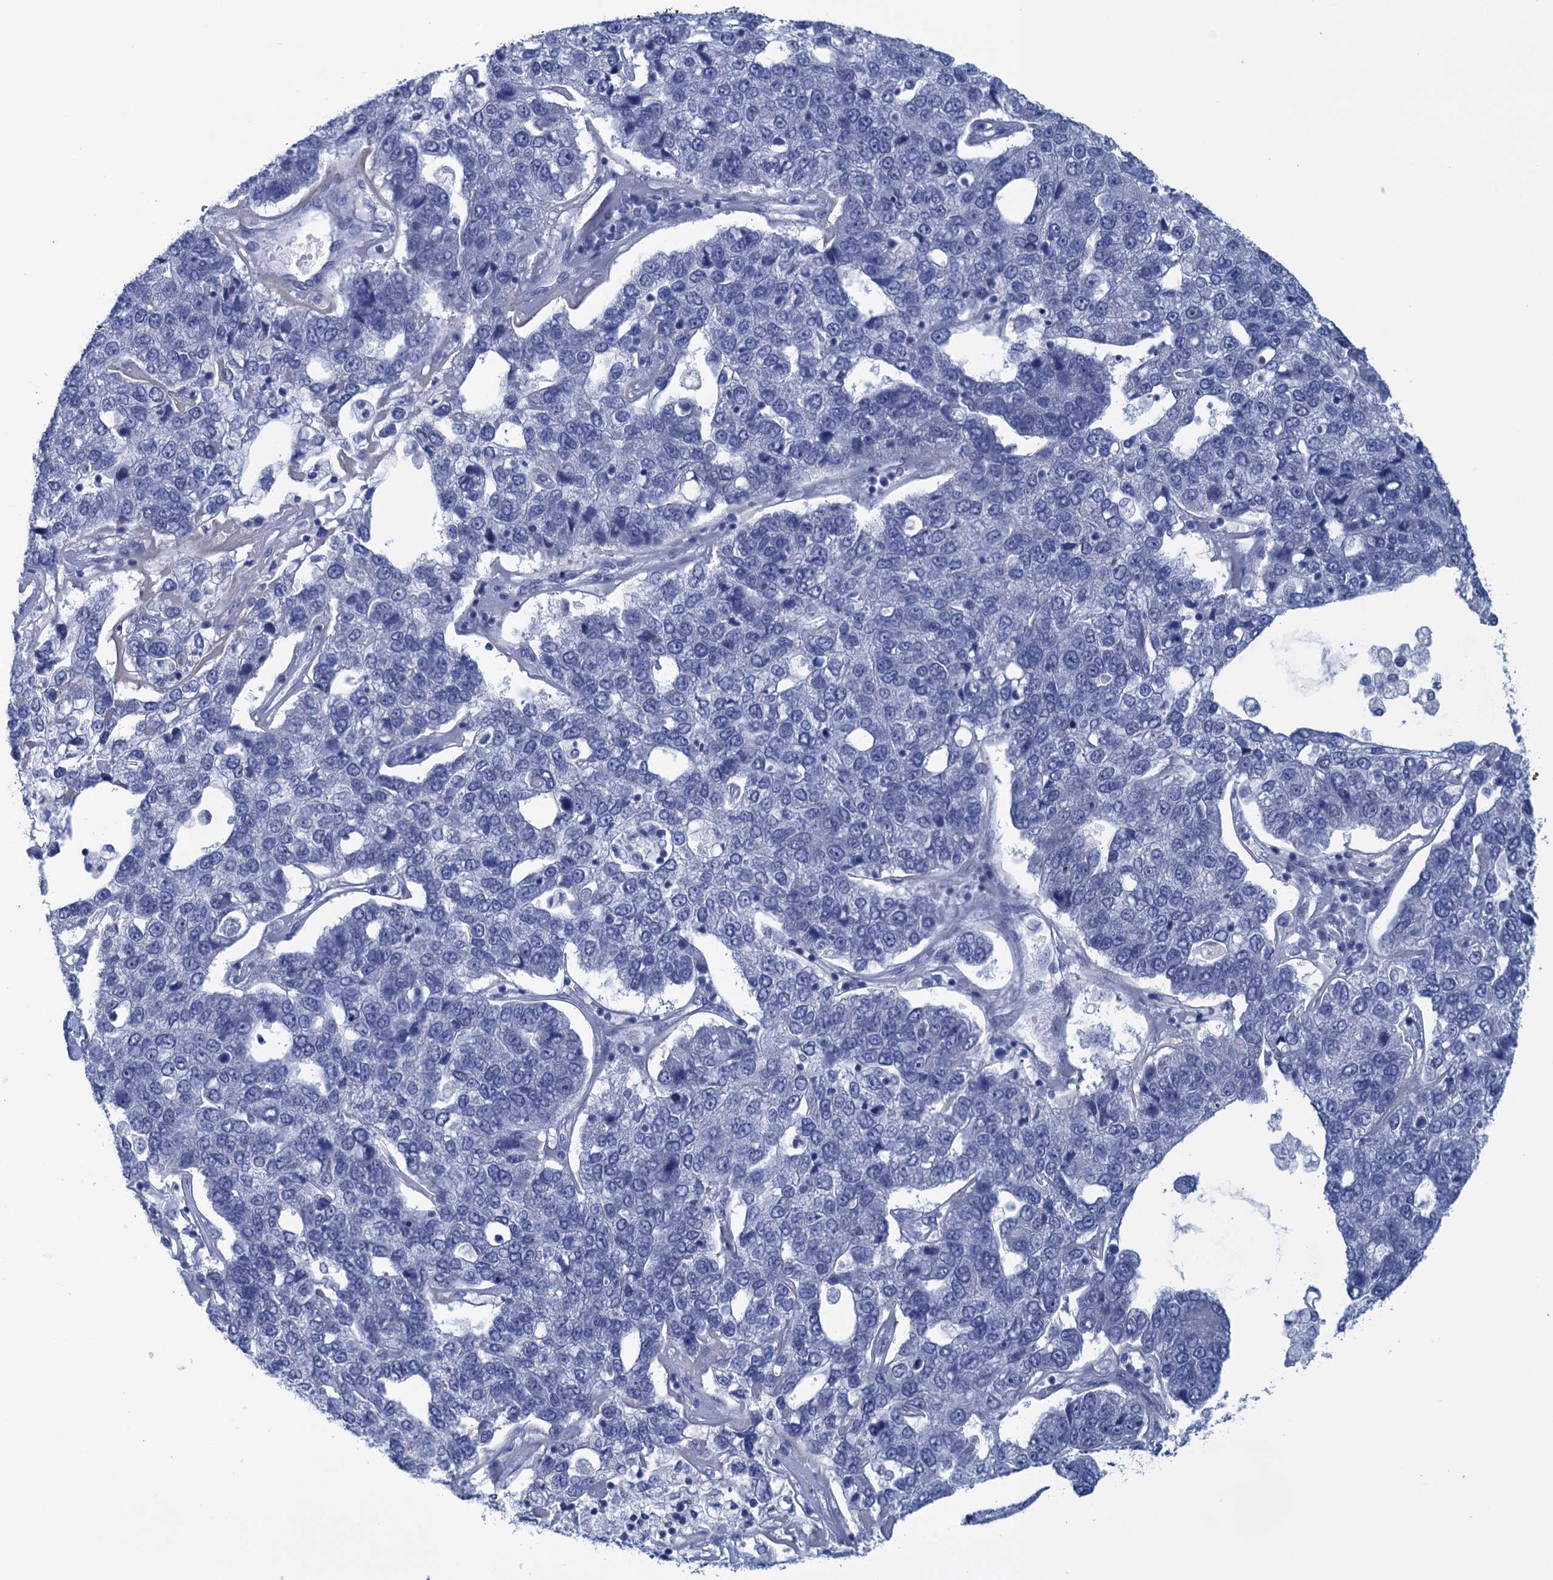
{"staining": {"intensity": "negative", "quantity": "none", "location": "none"}, "tissue": "pancreatic cancer", "cell_type": "Tumor cells", "image_type": "cancer", "snomed": [{"axis": "morphology", "description": "Adenocarcinoma, NOS"}, {"axis": "topography", "description": "Pancreas"}], "caption": "Micrograph shows no protein expression in tumor cells of pancreatic adenocarcinoma tissue.", "gene": "SCEL", "patient": {"sex": "female", "age": 61}}